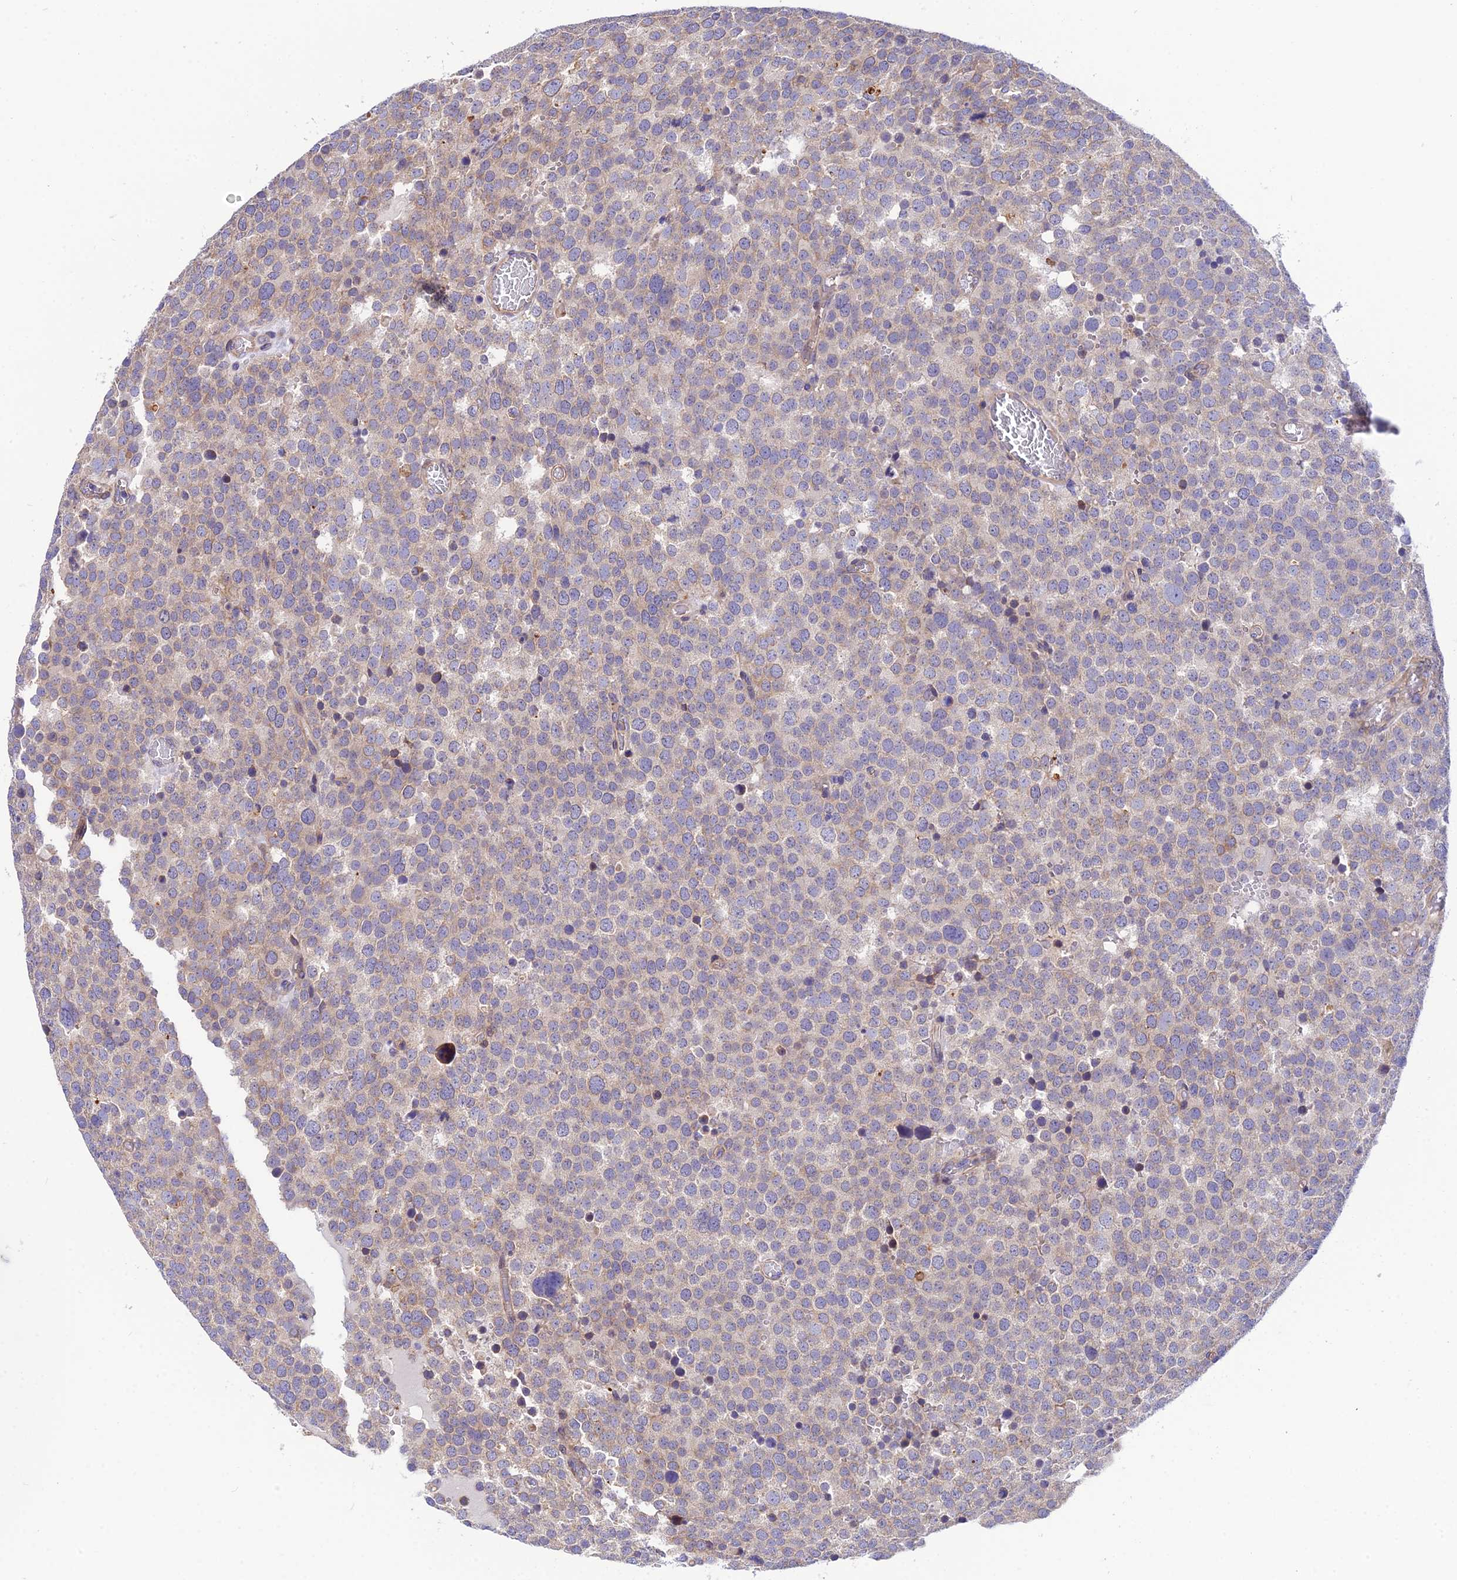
{"staining": {"intensity": "weak", "quantity": "25%-75%", "location": "cytoplasmic/membranous"}, "tissue": "testis cancer", "cell_type": "Tumor cells", "image_type": "cancer", "snomed": [{"axis": "morphology", "description": "Normal tissue, NOS"}, {"axis": "morphology", "description": "Seminoma, NOS"}, {"axis": "topography", "description": "Testis"}], "caption": "Immunohistochemistry of human seminoma (testis) reveals low levels of weak cytoplasmic/membranous positivity in about 25%-75% of tumor cells.", "gene": "TRIM43B", "patient": {"sex": "male", "age": 71}}